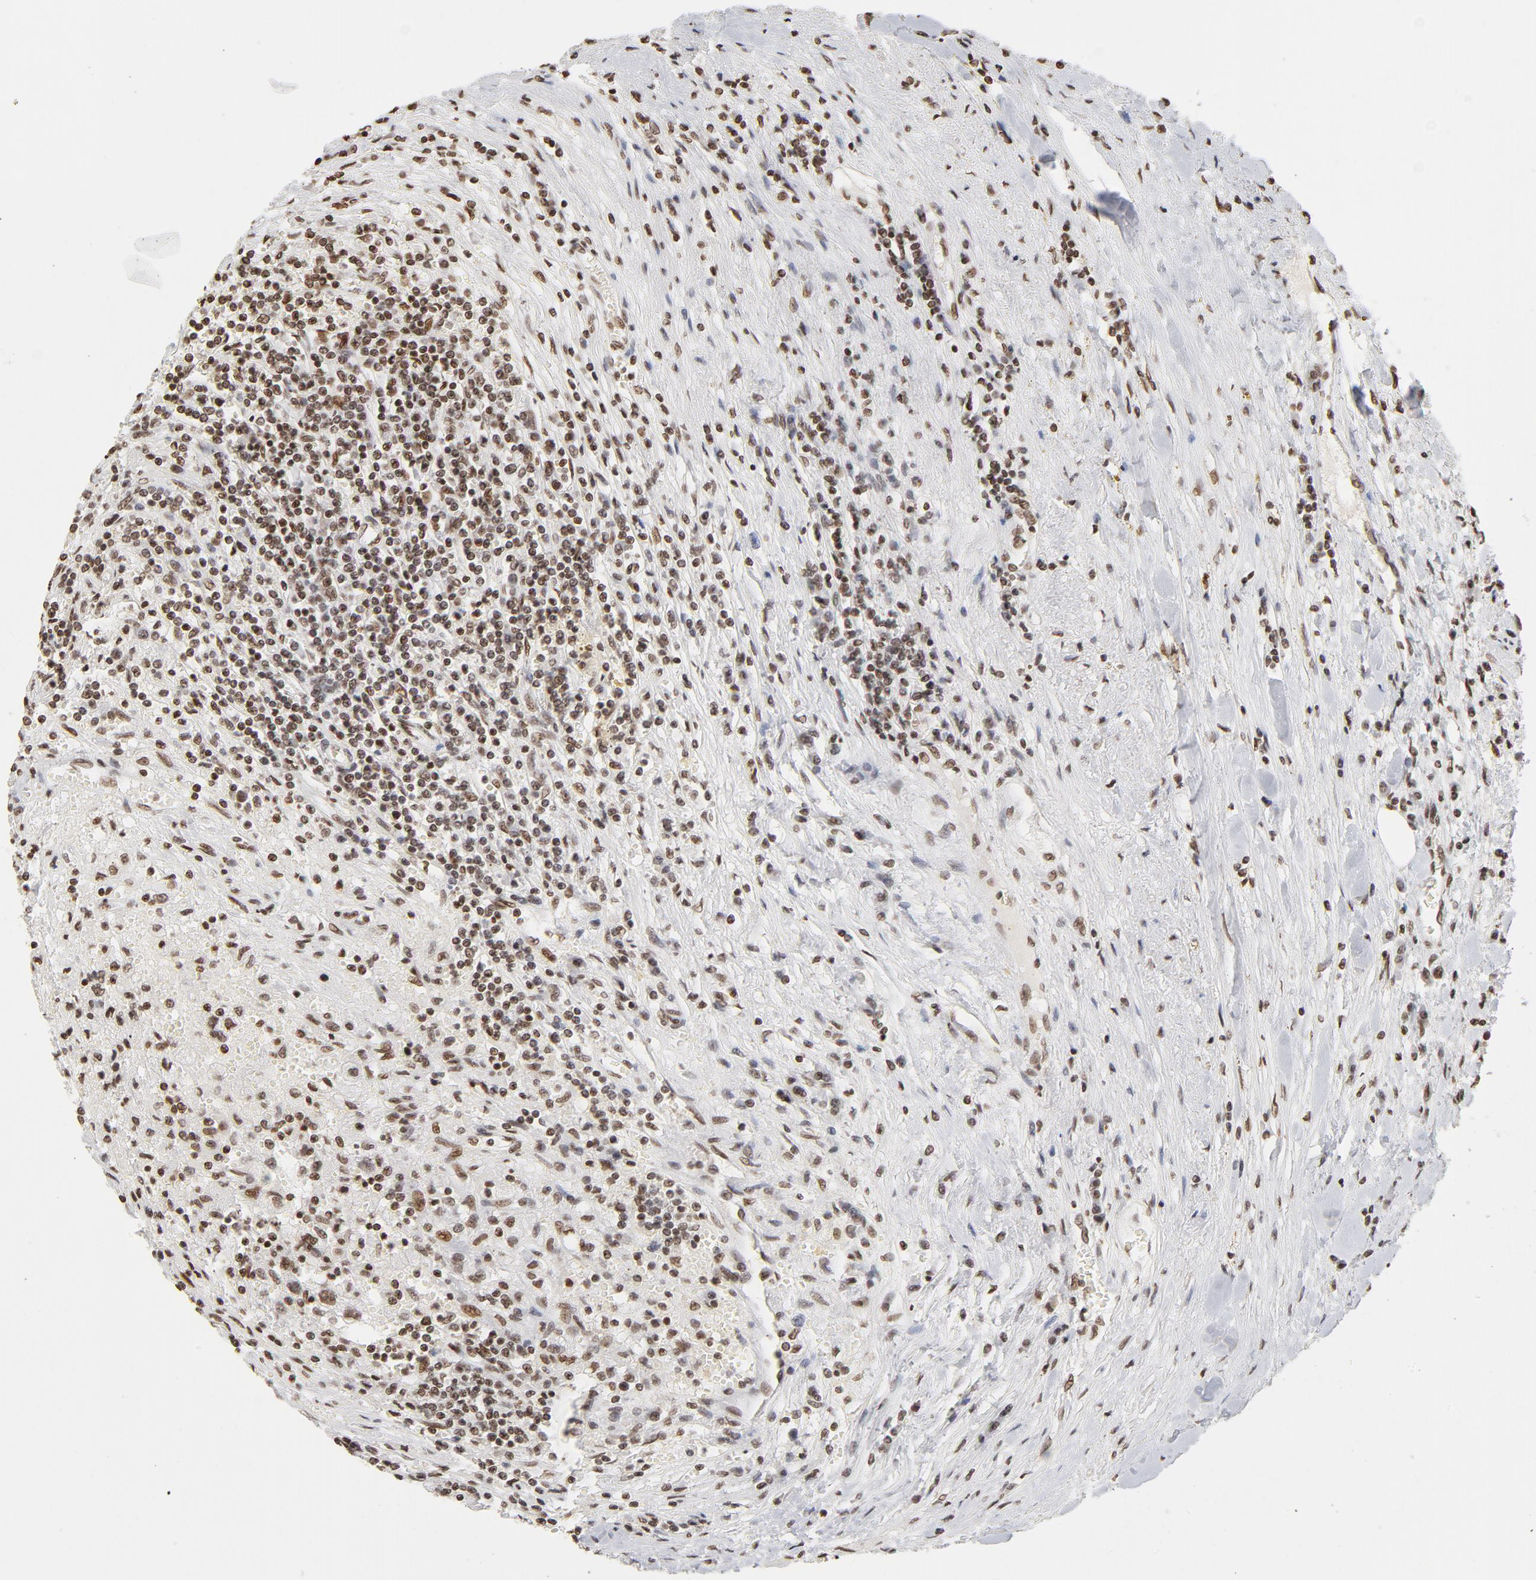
{"staining": {"intensity": "moderate", "quantity": ">75%", "location": "nuclear"}, "tissue": "renal cancer", "cell_type": "Tumor cells", "image_type": "cancer", "snomed": [{"axis": "morphology", "description": "Normal tissue, NOS"}, {"axis": "morphology", "description": "Adenocarcinoma, NOS"}, {"axis": "topography", "description": "Kidney"}], "caption": "Moderate nuclear protein staining is seen in about >75% of tumor cells in renal cancer (adenocarcinoma).", "gene": "TP53BP1", "patient": {"sex": "male", "age": 71}}